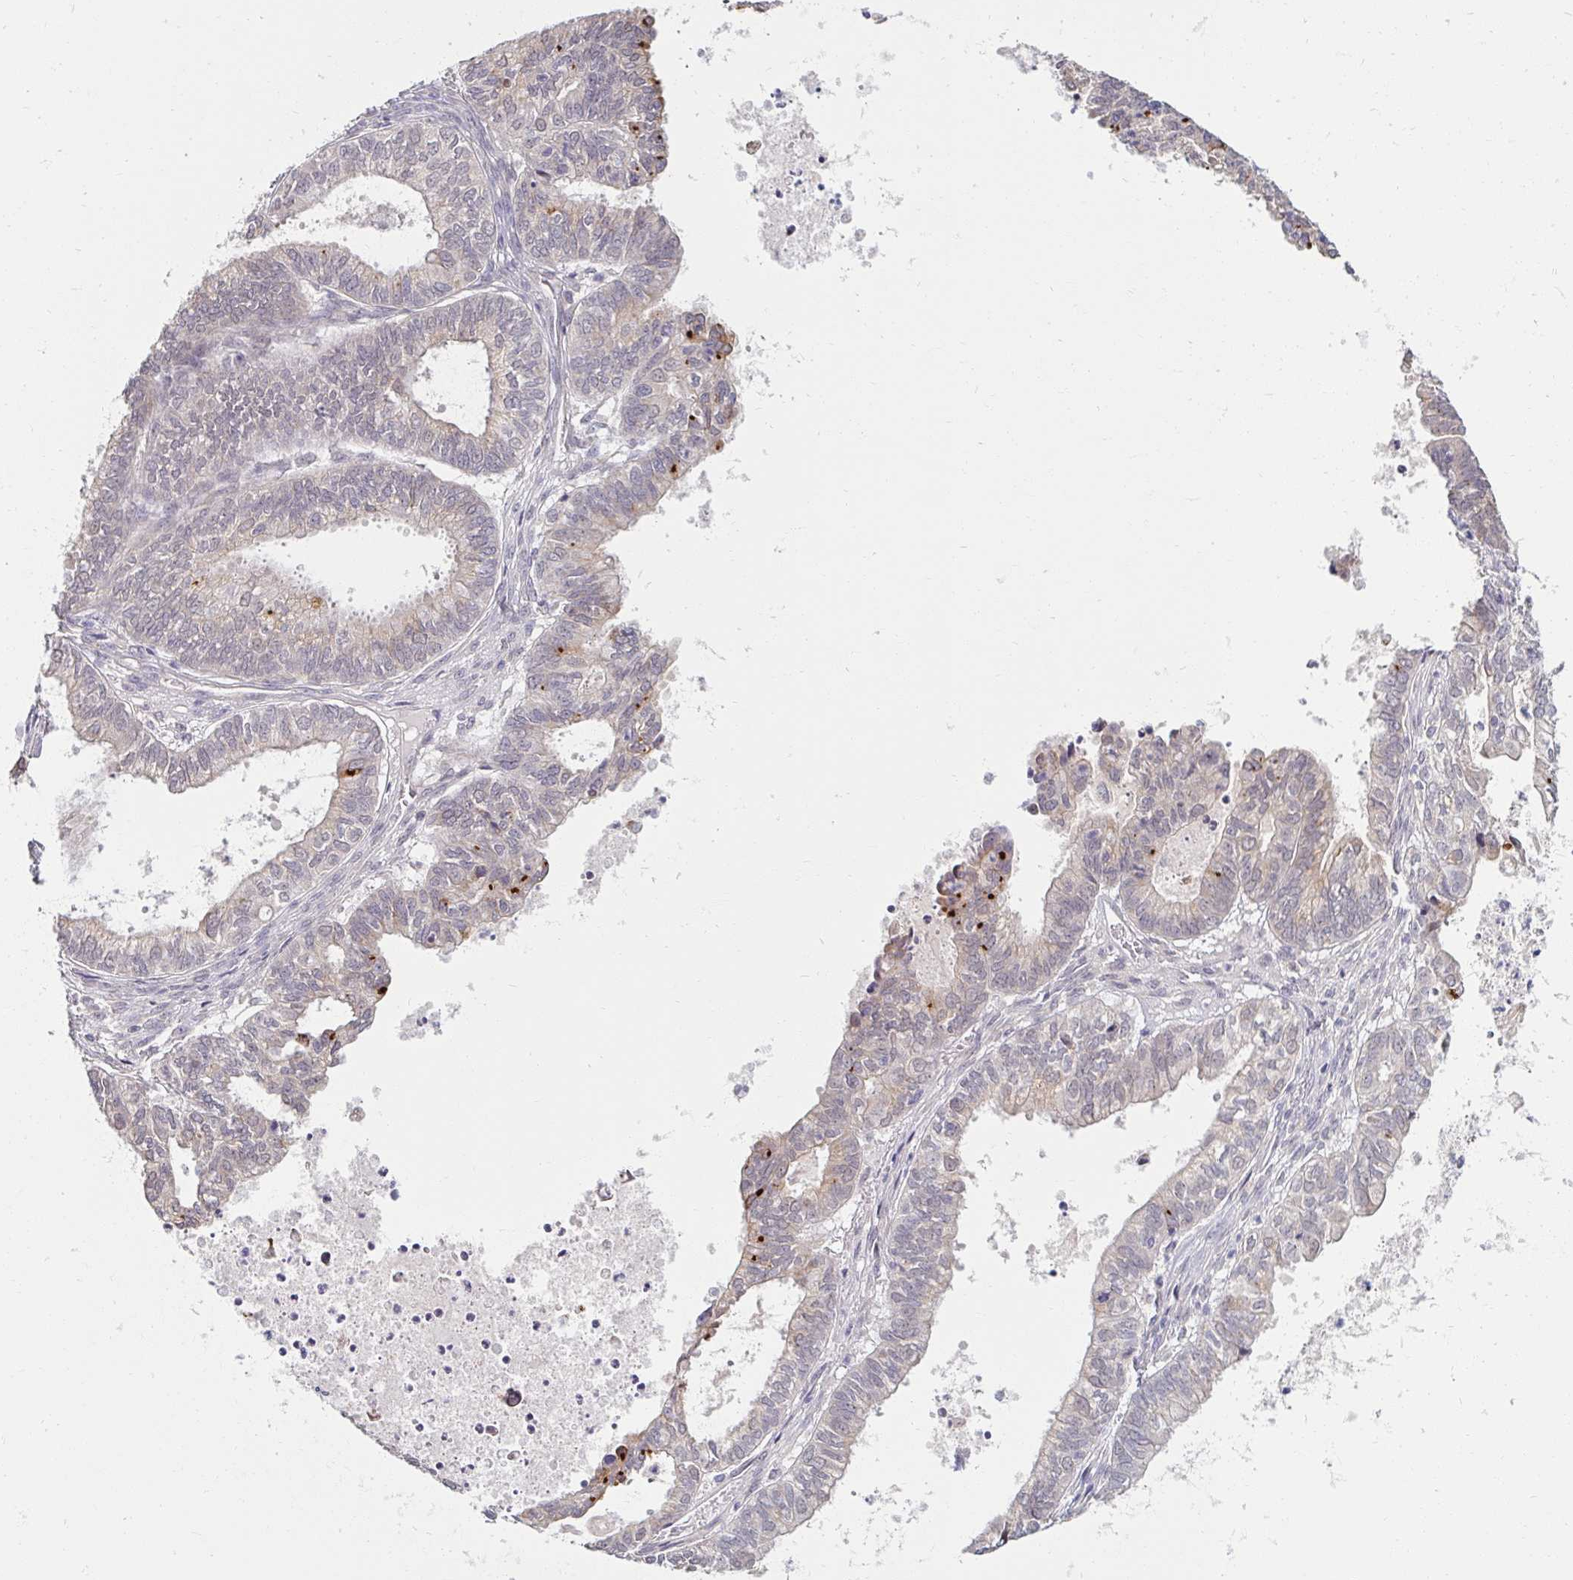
{"staining": {"intensity": "negative", "quantity": "none", "location": "none"}, "tissue": "ovarian cancer", "cell_type": "Tumor cells", "image_type": "cancer", "snomed": [{"axis": "morphology", "description": "Carcinoma, endometroid"}, {"axis": "topography", "description": "Ovary"}], "caption": "This is an immunohistochemistry photomicrograph of ovarian cancer (endometroid carcinoma). There is no staining in tumor cells.", "gene": "DDN", "patient": {"sex": "female", "age": 64}}